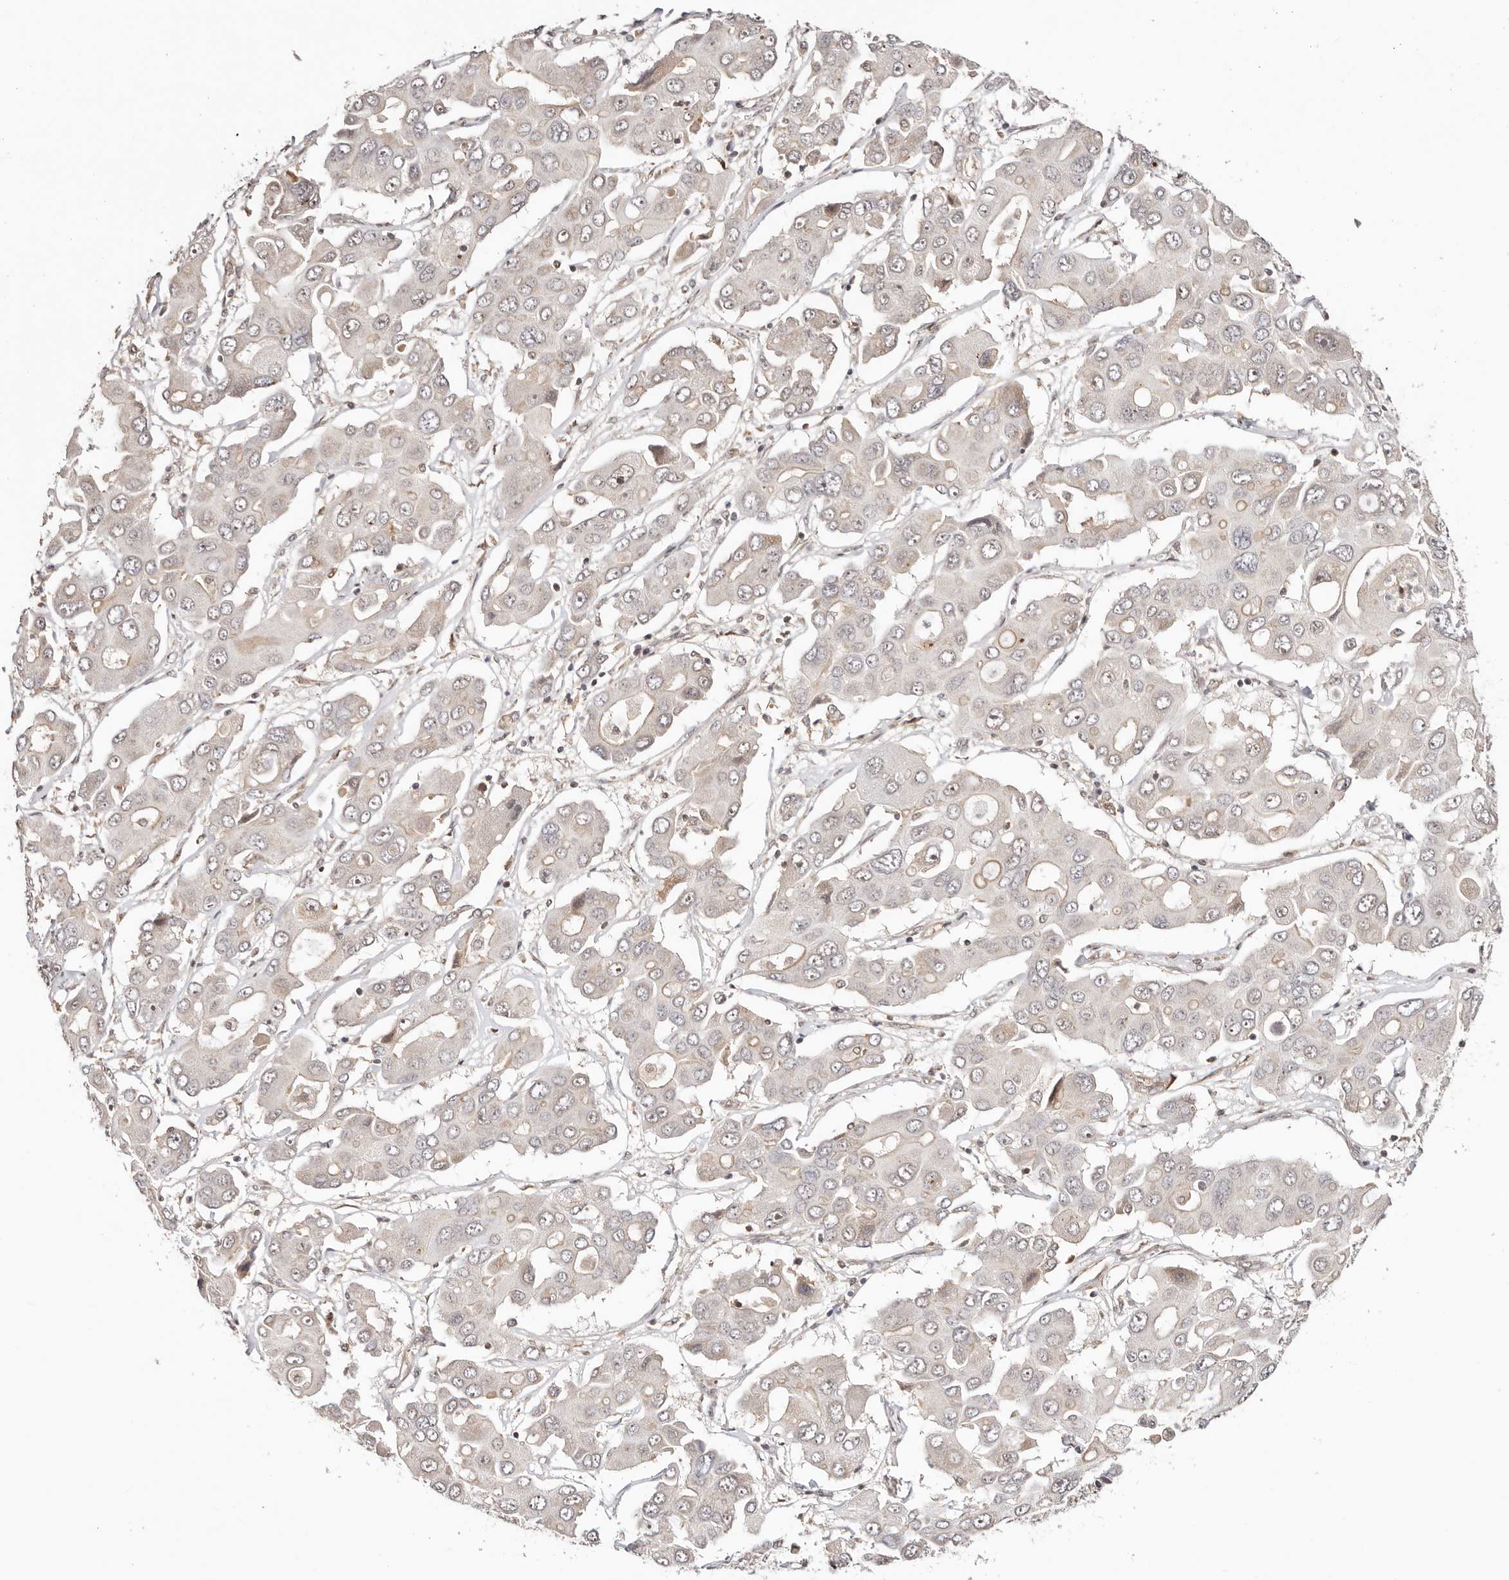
{"staining": {"intensity": "negative", "quantity": "none", "location": "none"}, "tissue": "liver cancer", "cell_type": "Tumor cells", "image_type": "cancer", "snomed": [{"axis": "morphology", "description": "Cholangiocarcinoma"}, {"axis": "topography", "description": "Liver"}], "caption": "This is an IHC image of cholangiocarcinoma (liver). There is no staining in tumor cells.", "gene": "CTNNBL1", "patient": {"sex": "male", "age": 67}}